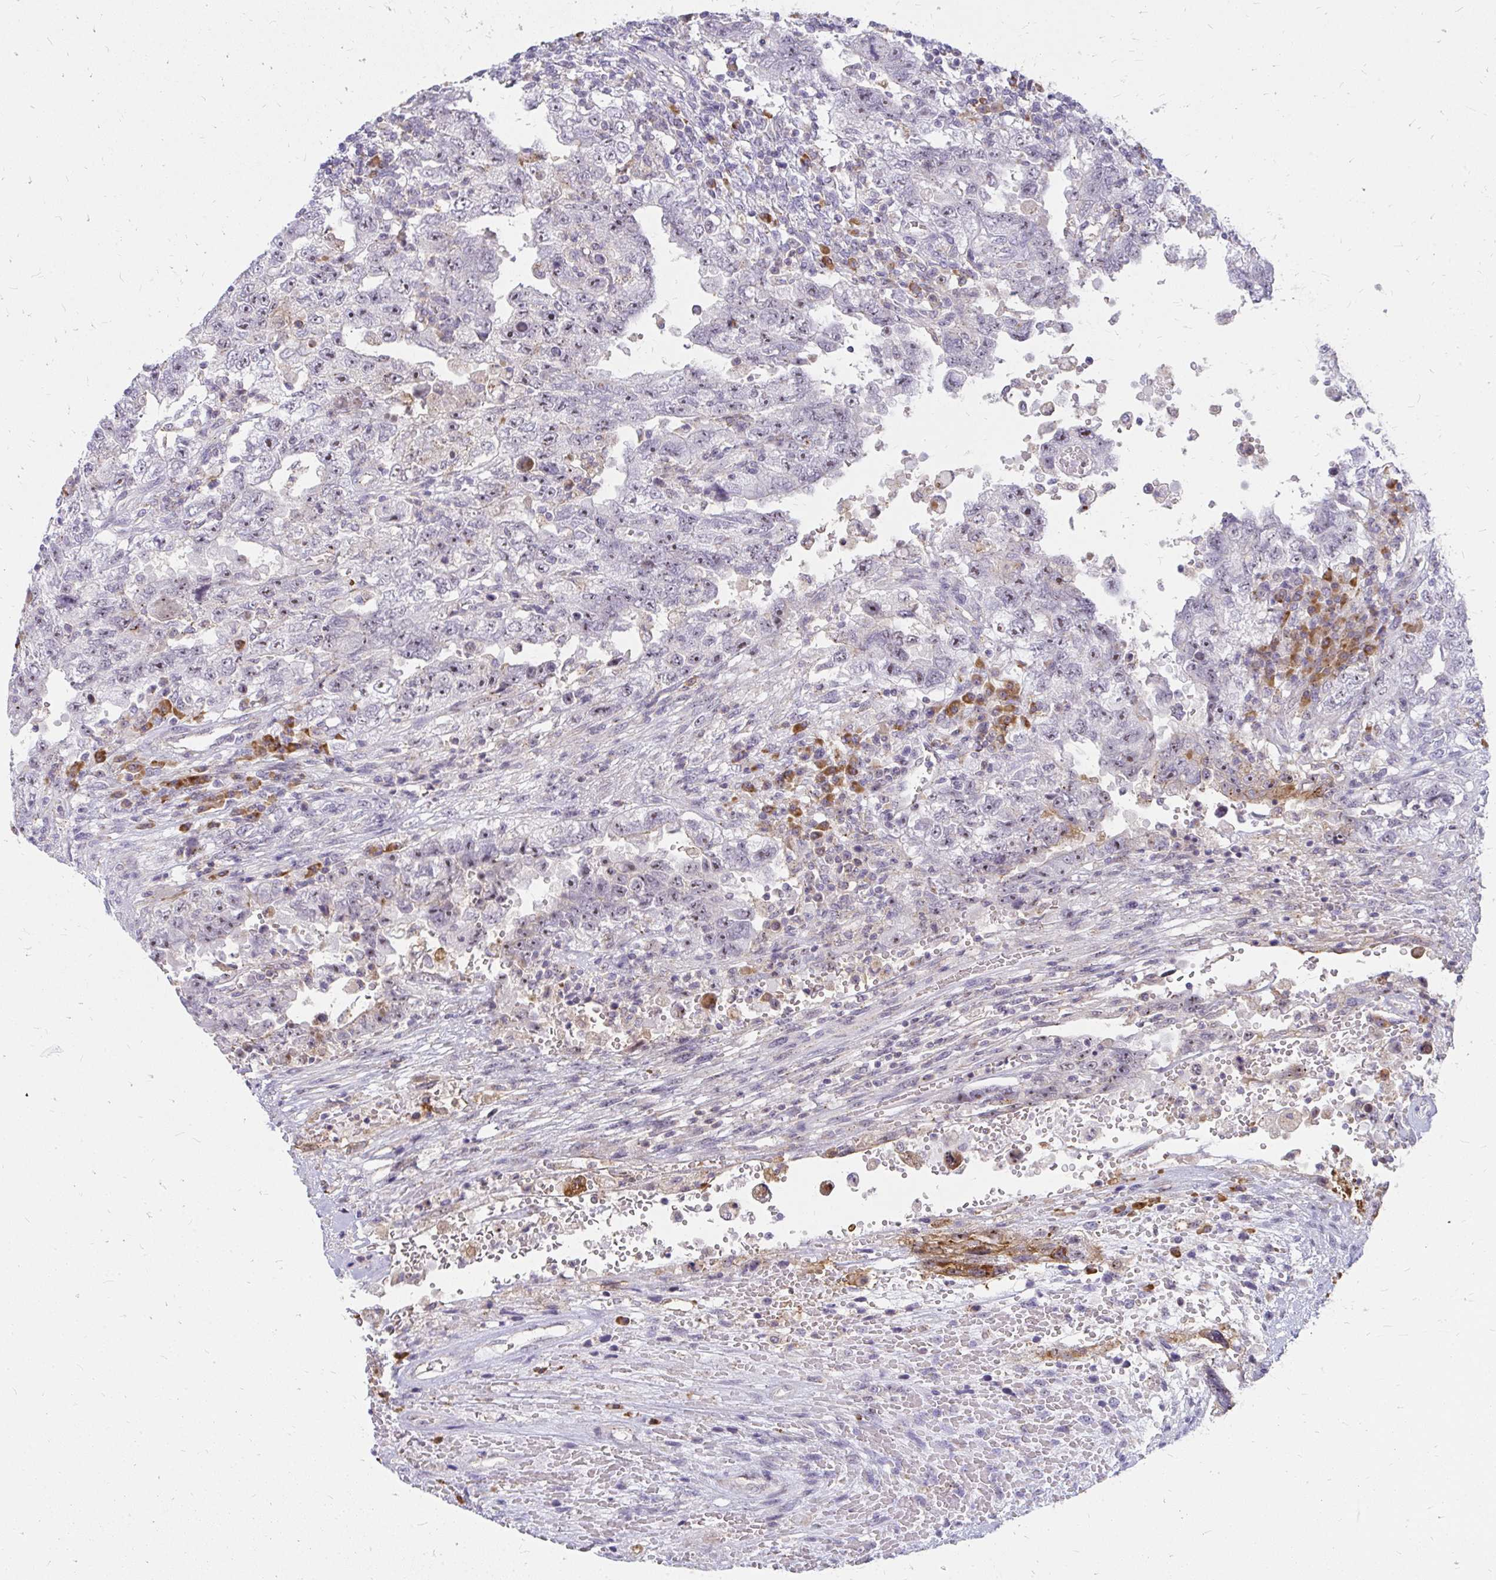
{"staining": {"intensity": "weak", "quantity": "<25%", "location": "nuclear"}, "tissue": "testis cancer", "cell_type": "Tumor cells", "image_type": "cancer", "snomed": [{"axis": "morphology", "description": "Carcinoma, Embryonal, NOS"}, {"axis": "topography", "description": "Testis"}], "caption": "Immunohistochemical staining of embryonal carcinoma (testis) shows no significant positivity in tumor cells. (DAB (3,3'-diaminobenzidine) IHC visualized using brightfield microscopy, high magnification).", "gene": "FAM9A", "patient": {"sex": "male", "age": 26}}